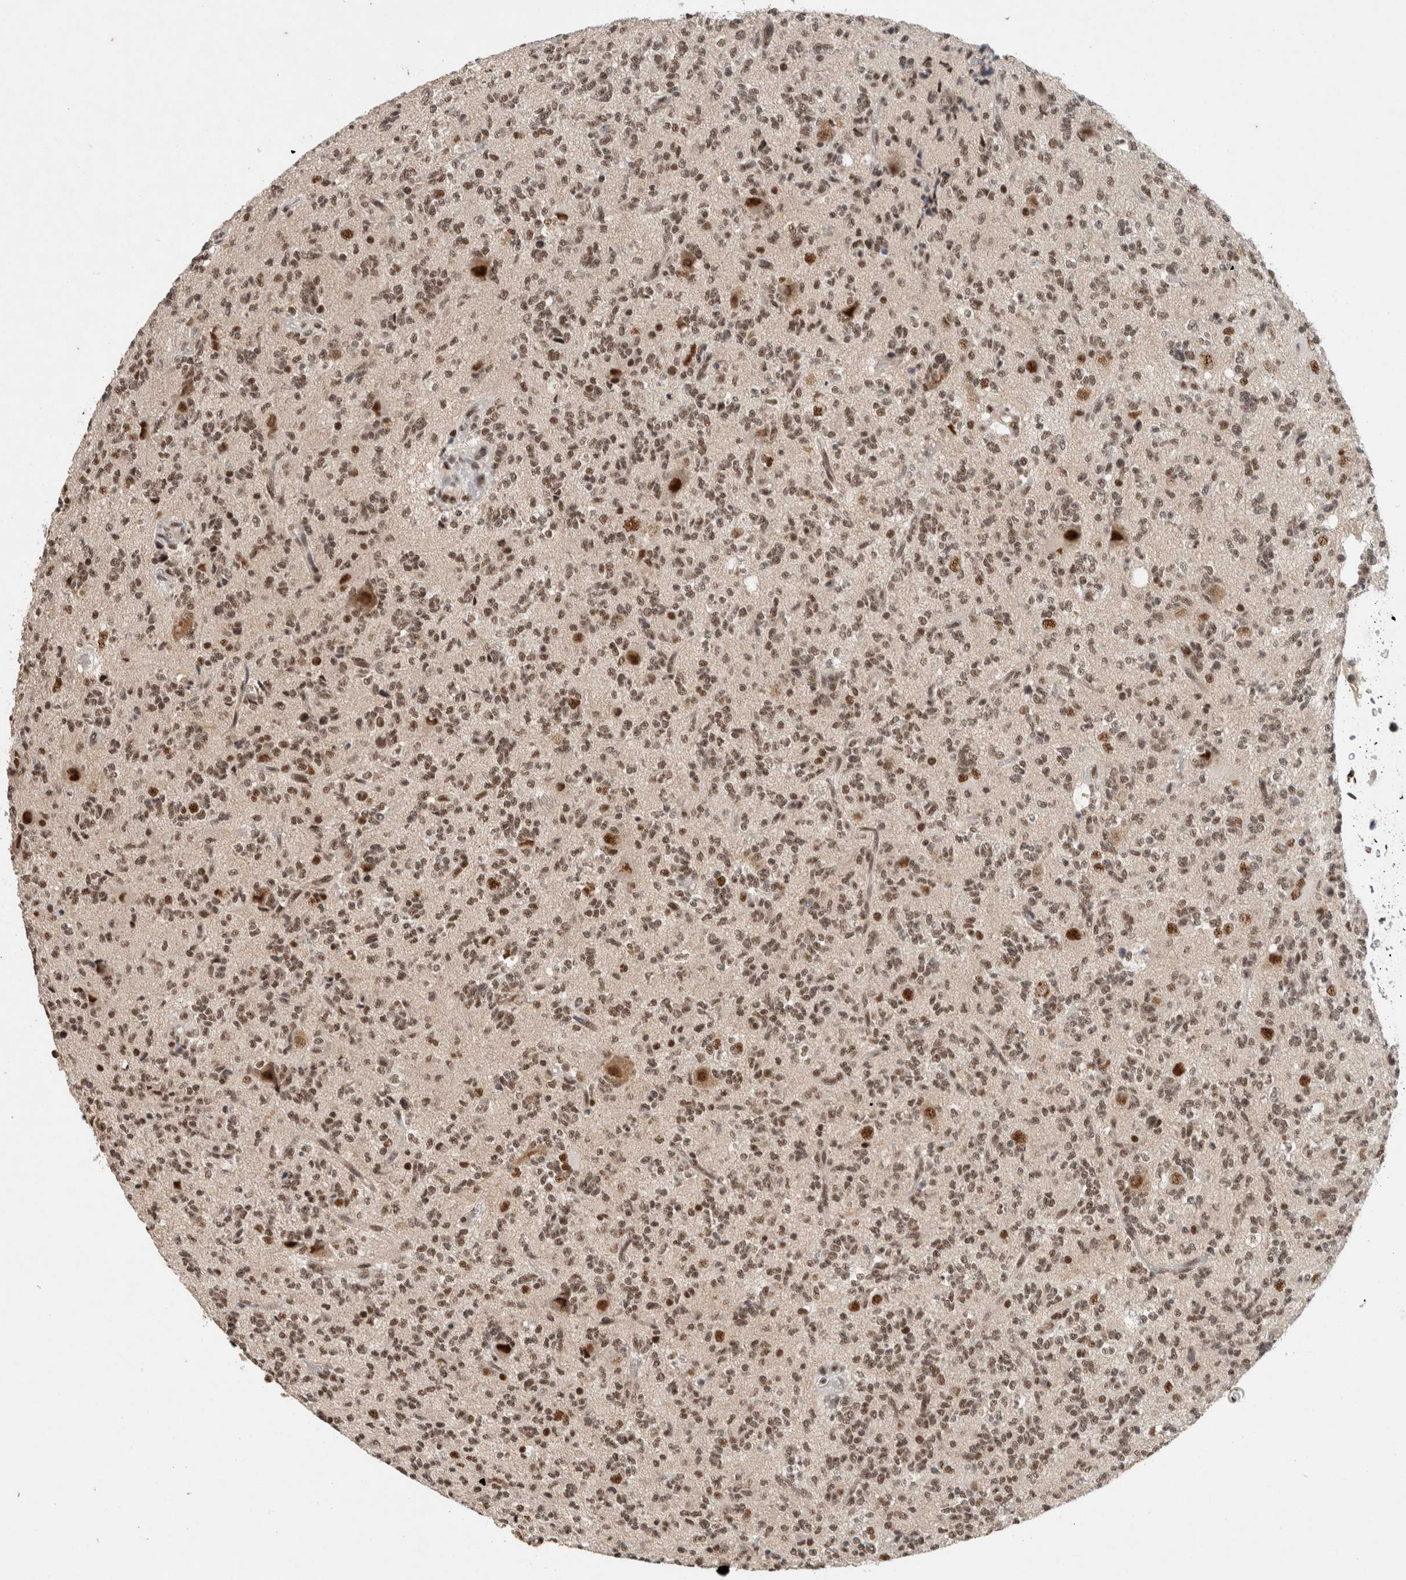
{"staining": {"intensity": "moderate", "quantity": ">75%", "location": "nuclear"}, "tissue": "glioma", "cell_type": "Tumor cells", "image_type": "cancer", "snomed": [{"axis": "morphology", "description": "Glioma, malignant, High grade"}, {"axis": "topography", "description": "Brain"}], "caption": "Tumor cells display medium levels of moderate nuclear expression in approximately >75% of cells in malignant glioma (high-grade).", "gene": "DDX42", "patient": {"sex": "female", "age": 62}}